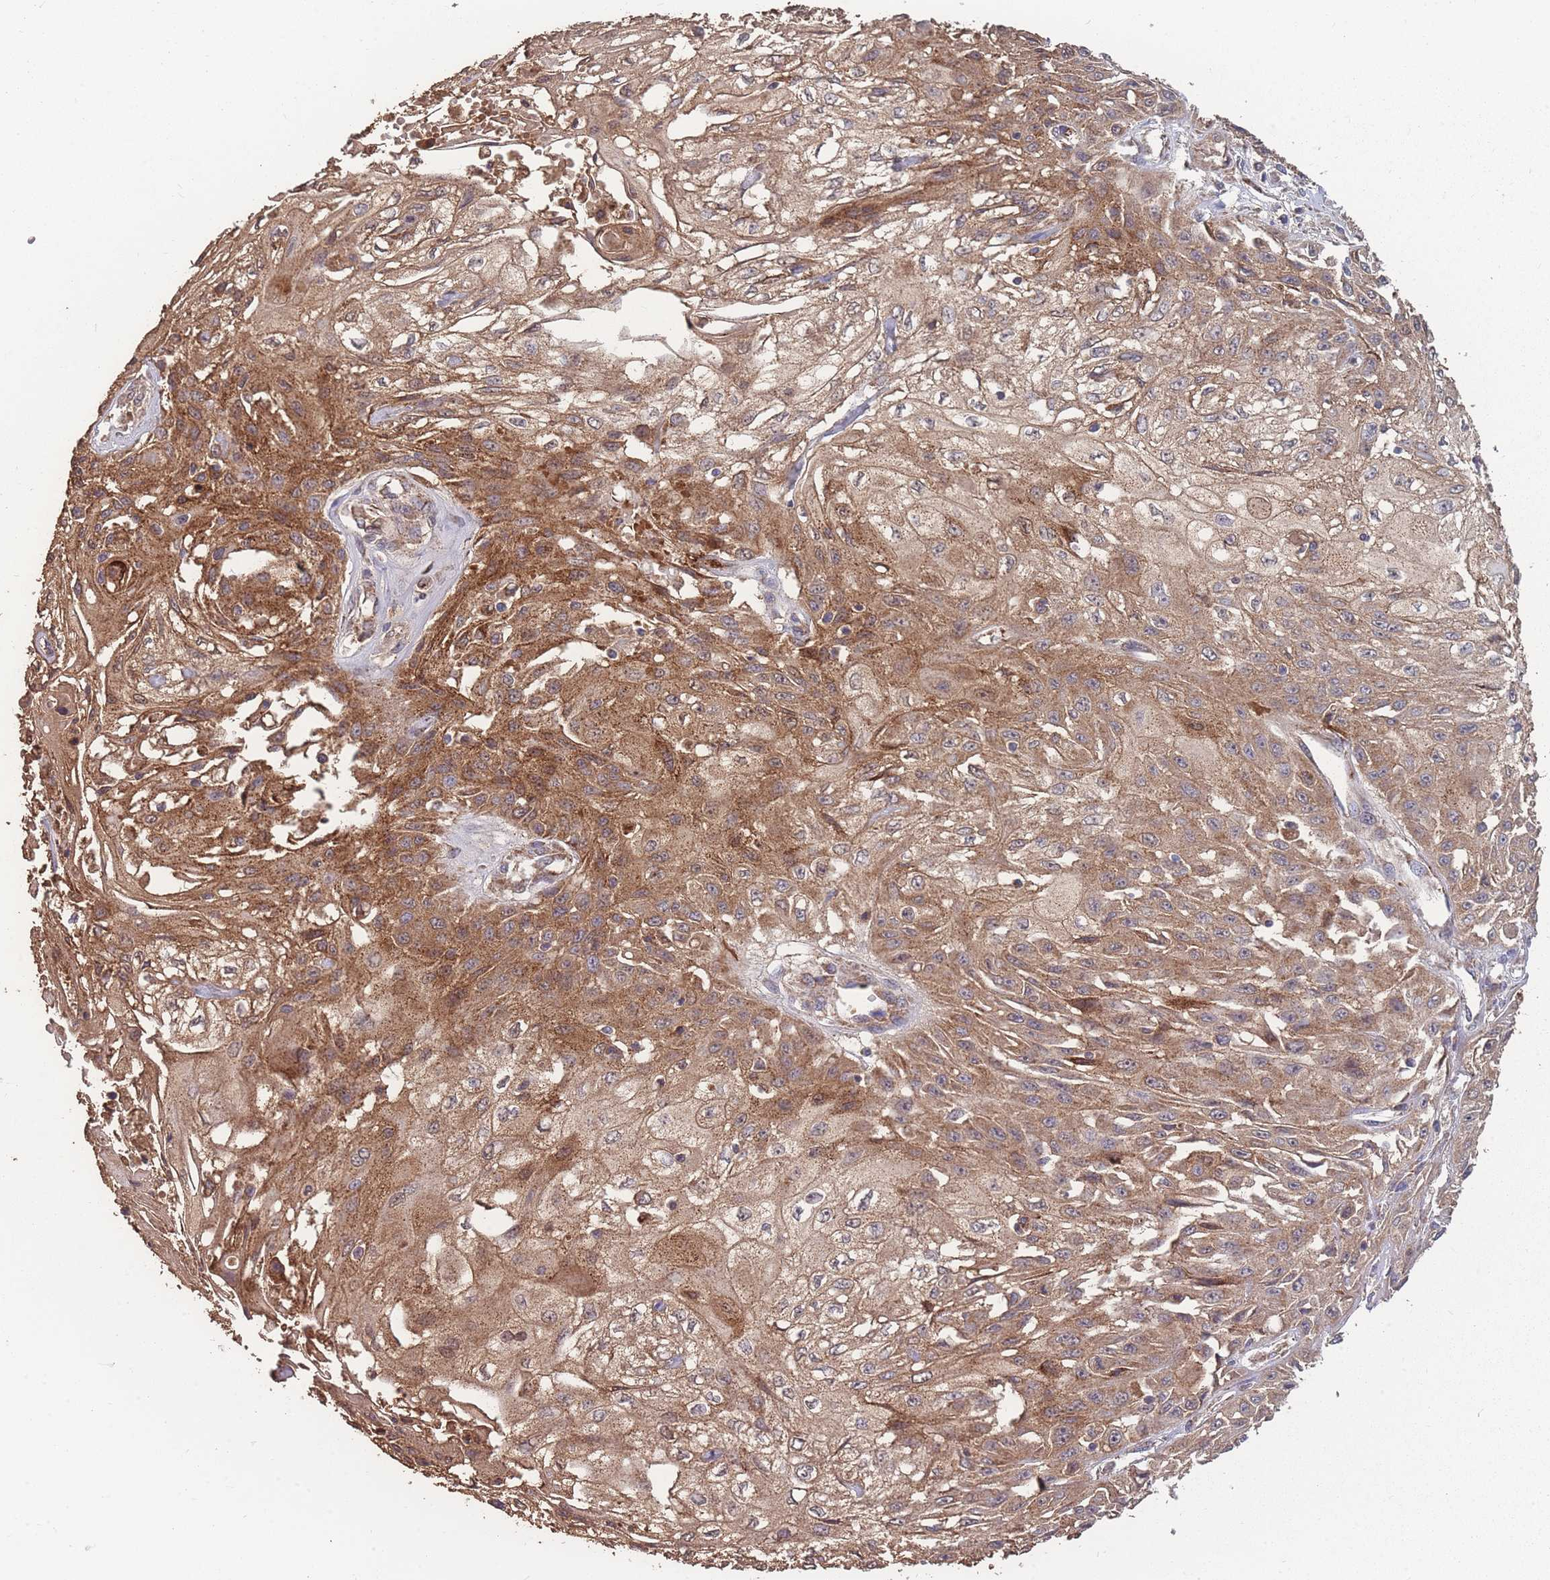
{"staining": {"intensity": "moderate", "quantity": ">75%", "location": "cytoplasmic/membranous"}, "tissue": "skin cancer", "cell_type": "Tumor cells", "image_type": "cancer", "snomed": [{"axis": "morphology", "description": "Squamous cell carcinoma, NOS"}, {"axis": "morphology", "description": "Squamous cell carcinoma, metastatic, NOS"}, {"axis": "topography", "description": "Skin"}, {"axis": "topography", "description": "Lymph node"}], "caption": "Skin cancer stained with immunohistochemistry (IHC) exhibits moderate cytoplasmic/membranous expression in about >75% of tumor cells.", "gene": "SLC35B4", "patient": {"sex": "male", "age": 75}}